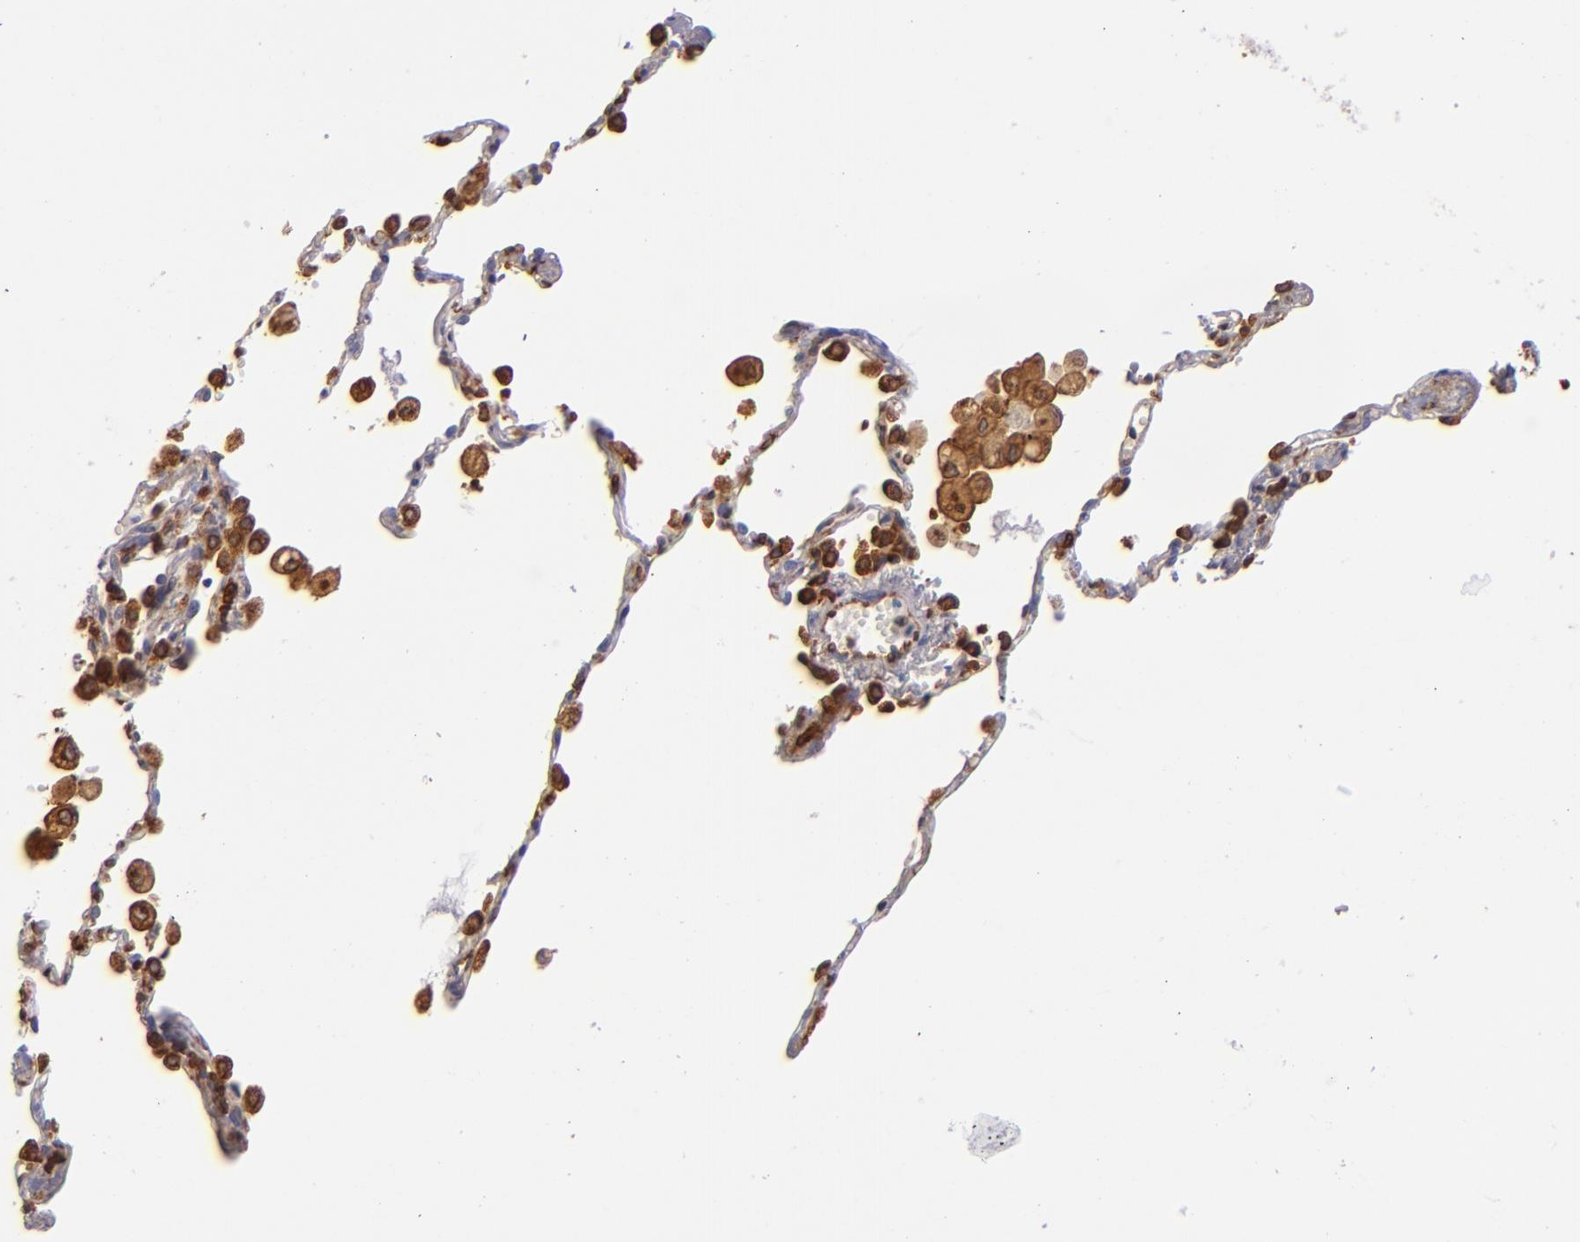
{"staining": {"intensity": "moderate", "quantity": "25%-75%", "location": "cytoplasmic/membranous"}, "tissue": "lung cancer", "cell_type": "Tumor cells", "image_type": "cancer", "snomed": [{"axis": "morphology", "description": "Squamous cell carcinoma, NOS"}, {"axis": "topography", "description": "Lung"}], "caption": "High-magnification brightfield microscopy of lung squamous cell carcinoma stained with DAB (brown) and counterstained with hematoxylin (blue). tumor cells exhibit moderate cytoplasmic/membranous staining is appreciated in approximately25%-75% of cells. The protein is shown in brown color, while the nuclei are stained blue.", "gene": "CD74", "patient": {"sex": "male", "age": 71}}